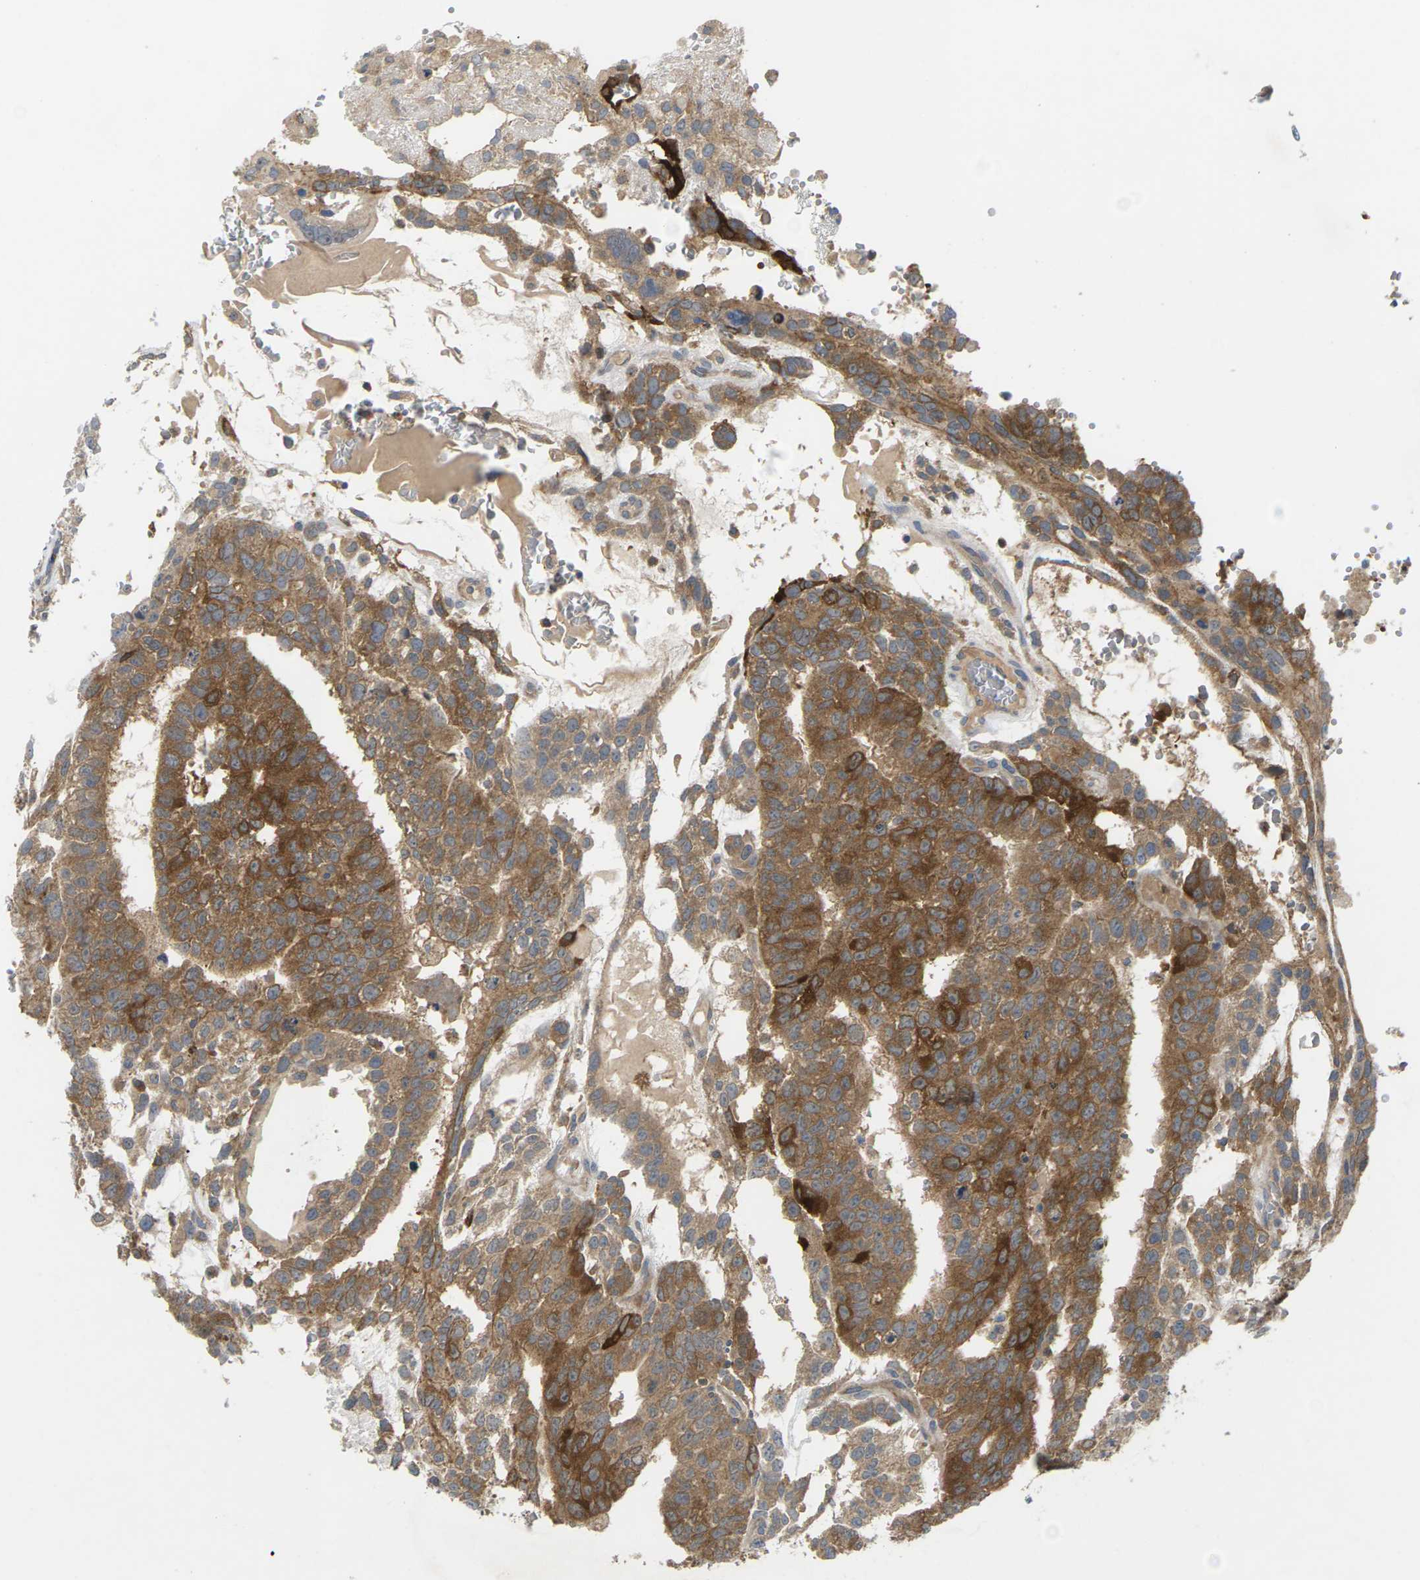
{"staining": {"intensity": "moderate", "quantity": ">75%", "location": "cytoplasmic/membranous"}, "tissue": "testis cancer", "cell_type": "Tumor cells", "image_type": "cancer", "snomed": [{"axis": "morphology", "description": "Seminoma, NOS"}, {"axis": "morphology", "description": "Carcinoma, Embryonal, NOS"}, {"axis": "topography", "description": "Testis"}], "caption": "Immunohistochemical staining of testis cancer (seminoma) demonstrates medium levels of moderate cytoplasmic/membranous protein positivity in about >75% of tumor cells. Nuclei are stained in blue.", "gene": "TIAM1", "patient": {"sex": "male", "age": 52}}